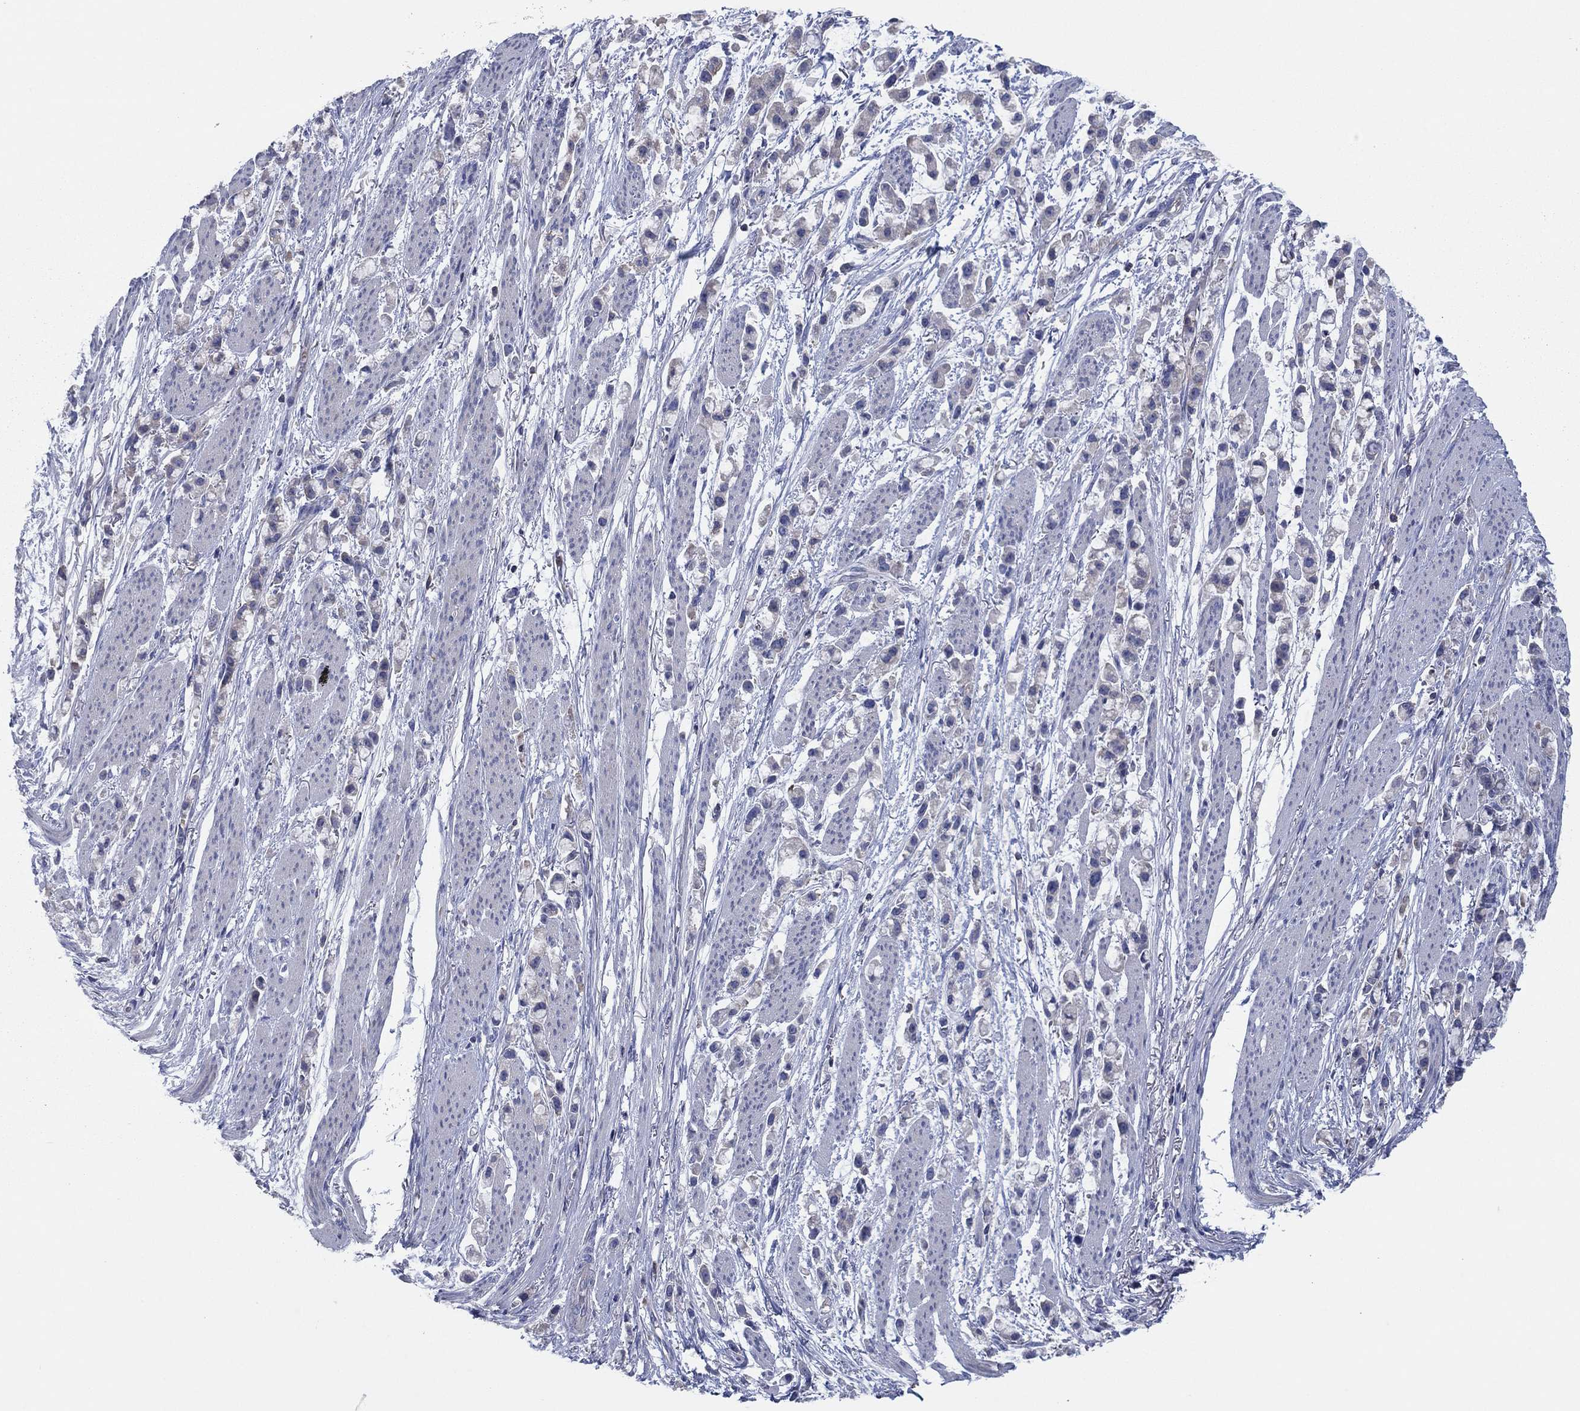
{"staining": {"intensity": "negative", "quantity": "none", "location": "none"}, "tissue": "stomach cancer", "cell_type": "Tumor cells", "image_type": "cancer", "snomed": [{"axis": "morphology", "description": "Adenocarcinoma, NOS"}, {"axis": "topography", "description": "Stomach"}], "caption": "There is no significant positivity in tumor cells of stomach adenocarcinoma. (DAB (3,3'-diaminobenzidine) immunohistochemistry with hematoxylin counter stain).", "gene": "PVR", "patient": {"sex": "female", "age": 81}}